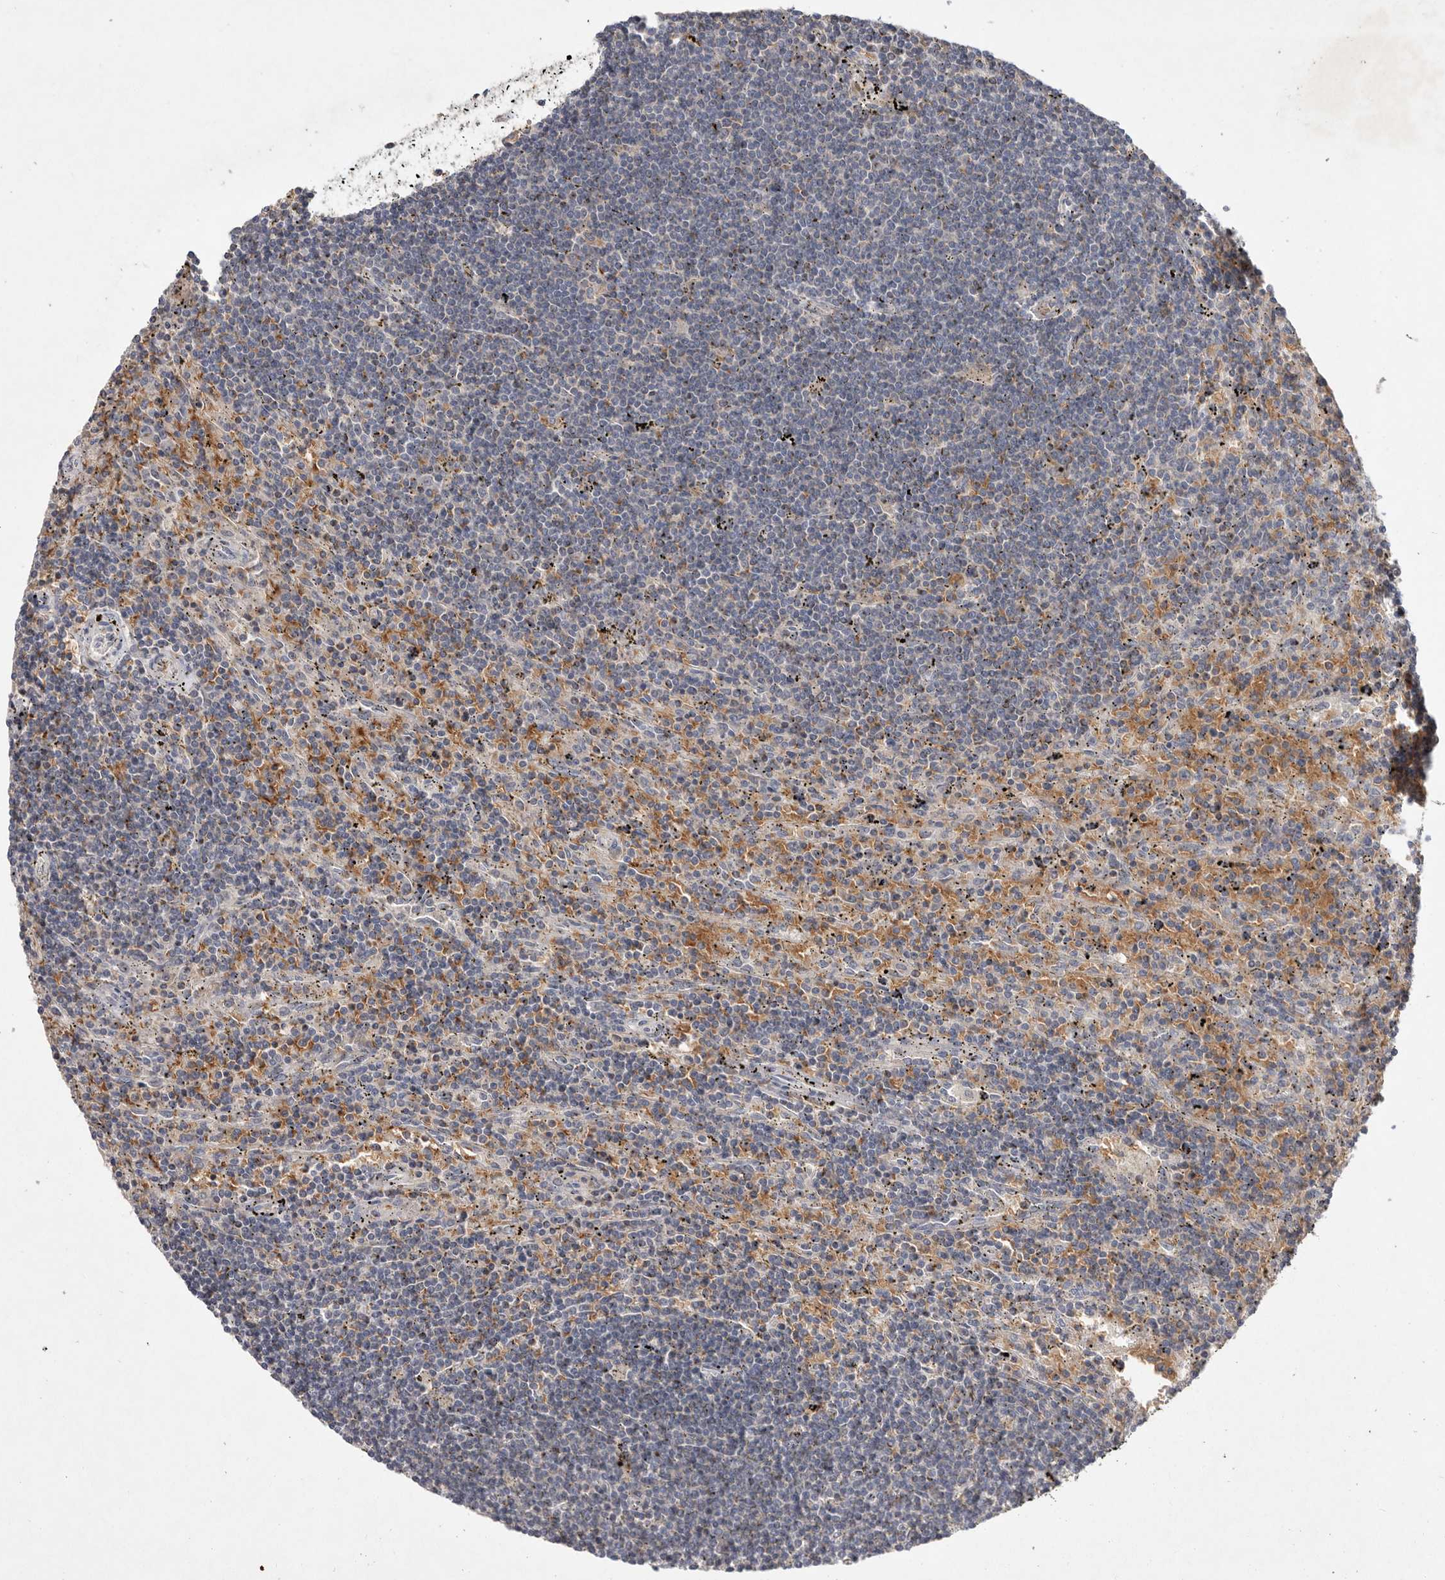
{"staining": {"intensity": "negative", "quantity": "none", "location": "none"}, "tissue": "lymphoma", "cell_type": "Tumor cells", "image_type": "cancer", "snomed": [{"axis": "morphology", "description": "Malignant lymphoma, non-Hodgkin's type, Low grade"}, {"axis": "topography", "description": "Spleen"}], "caption": "Immunohistochemistry photomicrograph of lymphoma stained for a protein (brown), which demonstrates no staining in tumor cells.", "gene": "TNFSF14", "patient": {"sex": "male", "age": 76}}